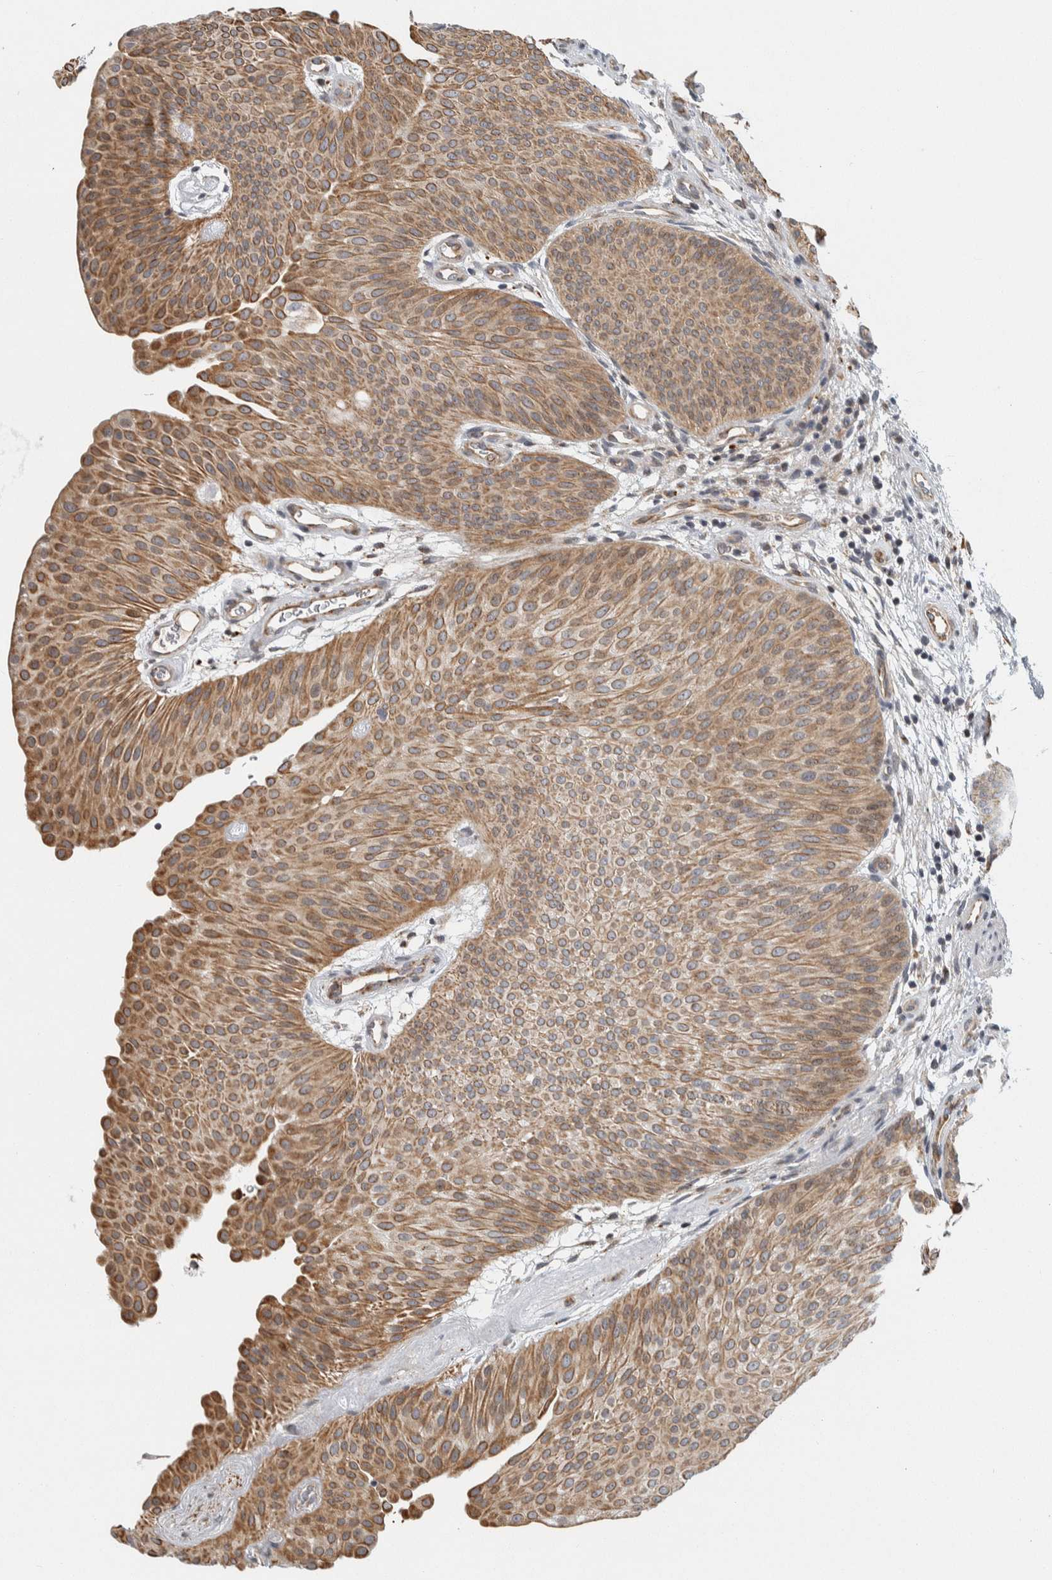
{"staining": {"intensity": "moderate", "quantity": ">75%", "location": "cytoplasmic/membranous"}, "tissue": "urothelial cancer", "cell_type": "Tumor cells", "image_type": "cancer", "snomed": [{"axis": "morphology", "description": "Urothelial carcinoma, Low grade"}, {"axis": "topography", "description": "Urinary bladder"}], "caption": "Moderate cytoplasmic/membranous protein expression is appreciated in about >75% of tumor cells in urothelial carcinoma (low-grade).", "gene": "AFP", "patient": {"sex": "female", "age": 60}}